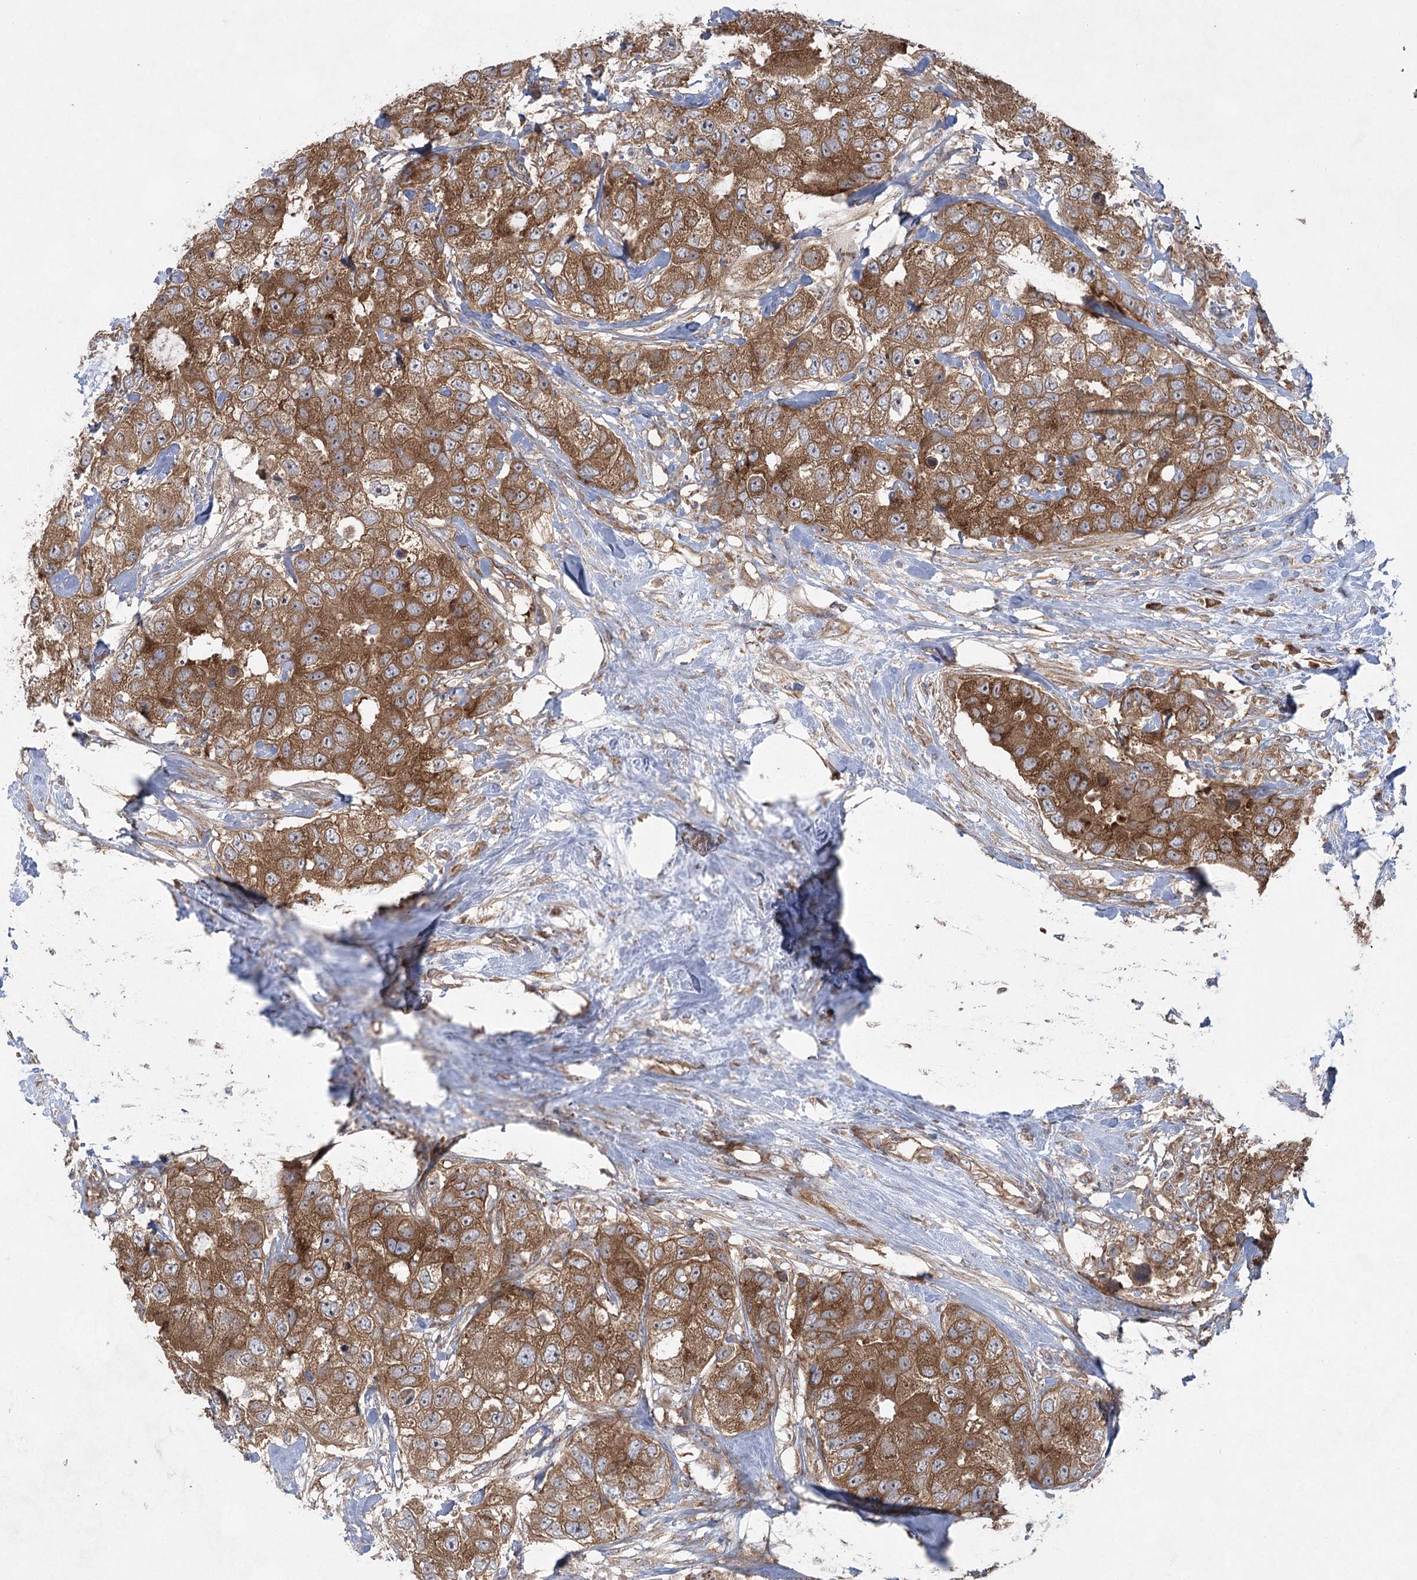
{"staining": {"intensity": "moderate", "quantity": ">75%", "location": "cytoplasmic/membranous"}, "tissue": "breast cancer", "cell_type": "Tumor cells", "image_type": "cancer", "snomed": [{"axis": "morphology", "description": "Duct carcinoma"}, {"axis": "topography", "description": "Breast"}], "caption": "The histopathology image exhibits staining of breast infiltrating ductal carcinoma, revealing moderate cytoplasmic/membranous protein staining (brown color) within tumor cells.", "gene": "EIF3A", "patient": {"sex": "female", "age": 62}}